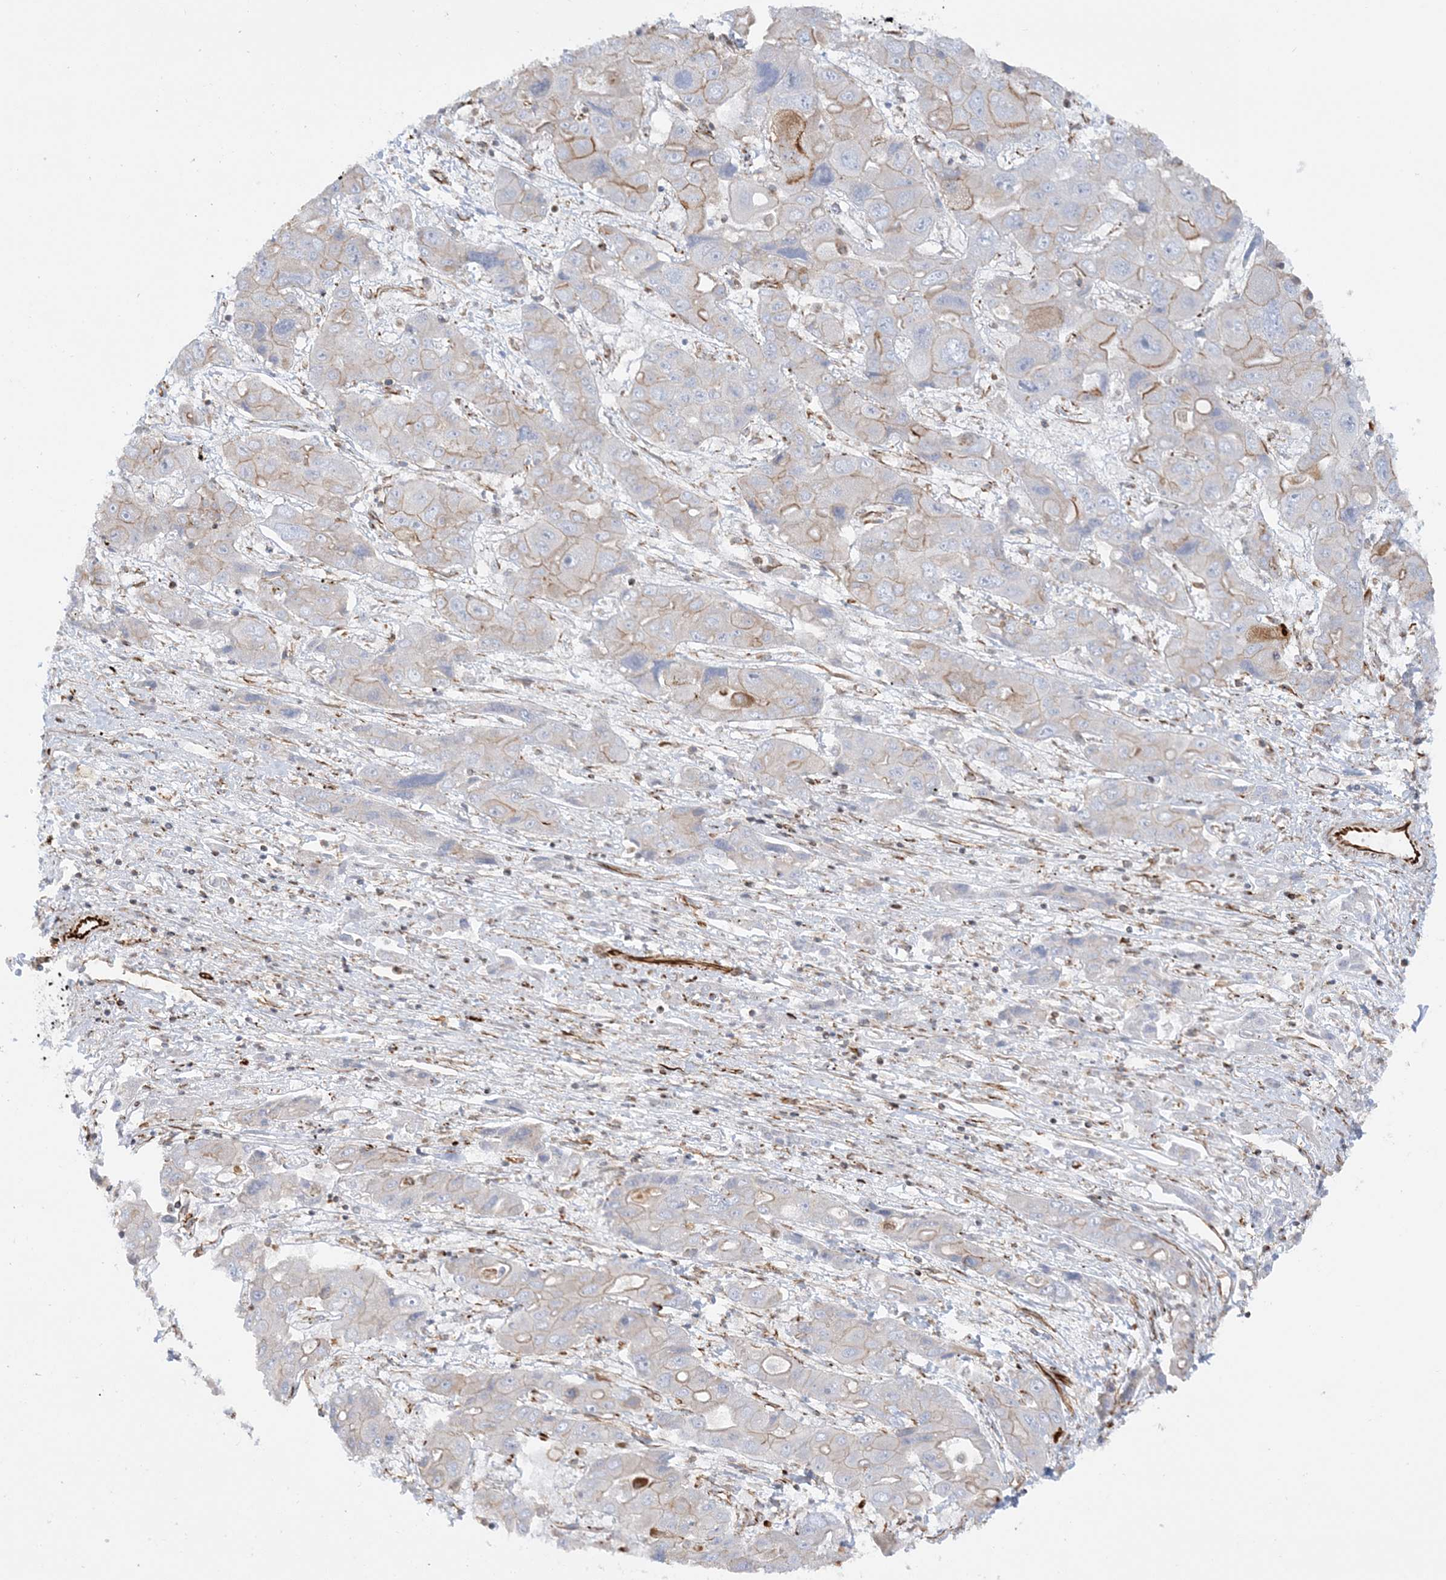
{"staining": {"intensity": "moderate", "quantity": "25%-75%", "location": "cytoplasmic/membranous"}, "tissue": "liver cancer", "cell_type": "Tumor cells", "image_type": "cancer", "snomed": [{"axis": "morphology", "description": "Cholangiocarcinoma"}, {"axis": "topography", "description": "Liver"}], "caption": "Protein staining of liver cholangiocarcinoma tissue exhibits moderate cytoplasmic/membranous positivity in approximately 25%-75% of tumor cells.", "gene": "SCLT1", "patient": {"sex": "male", "age": 67}}